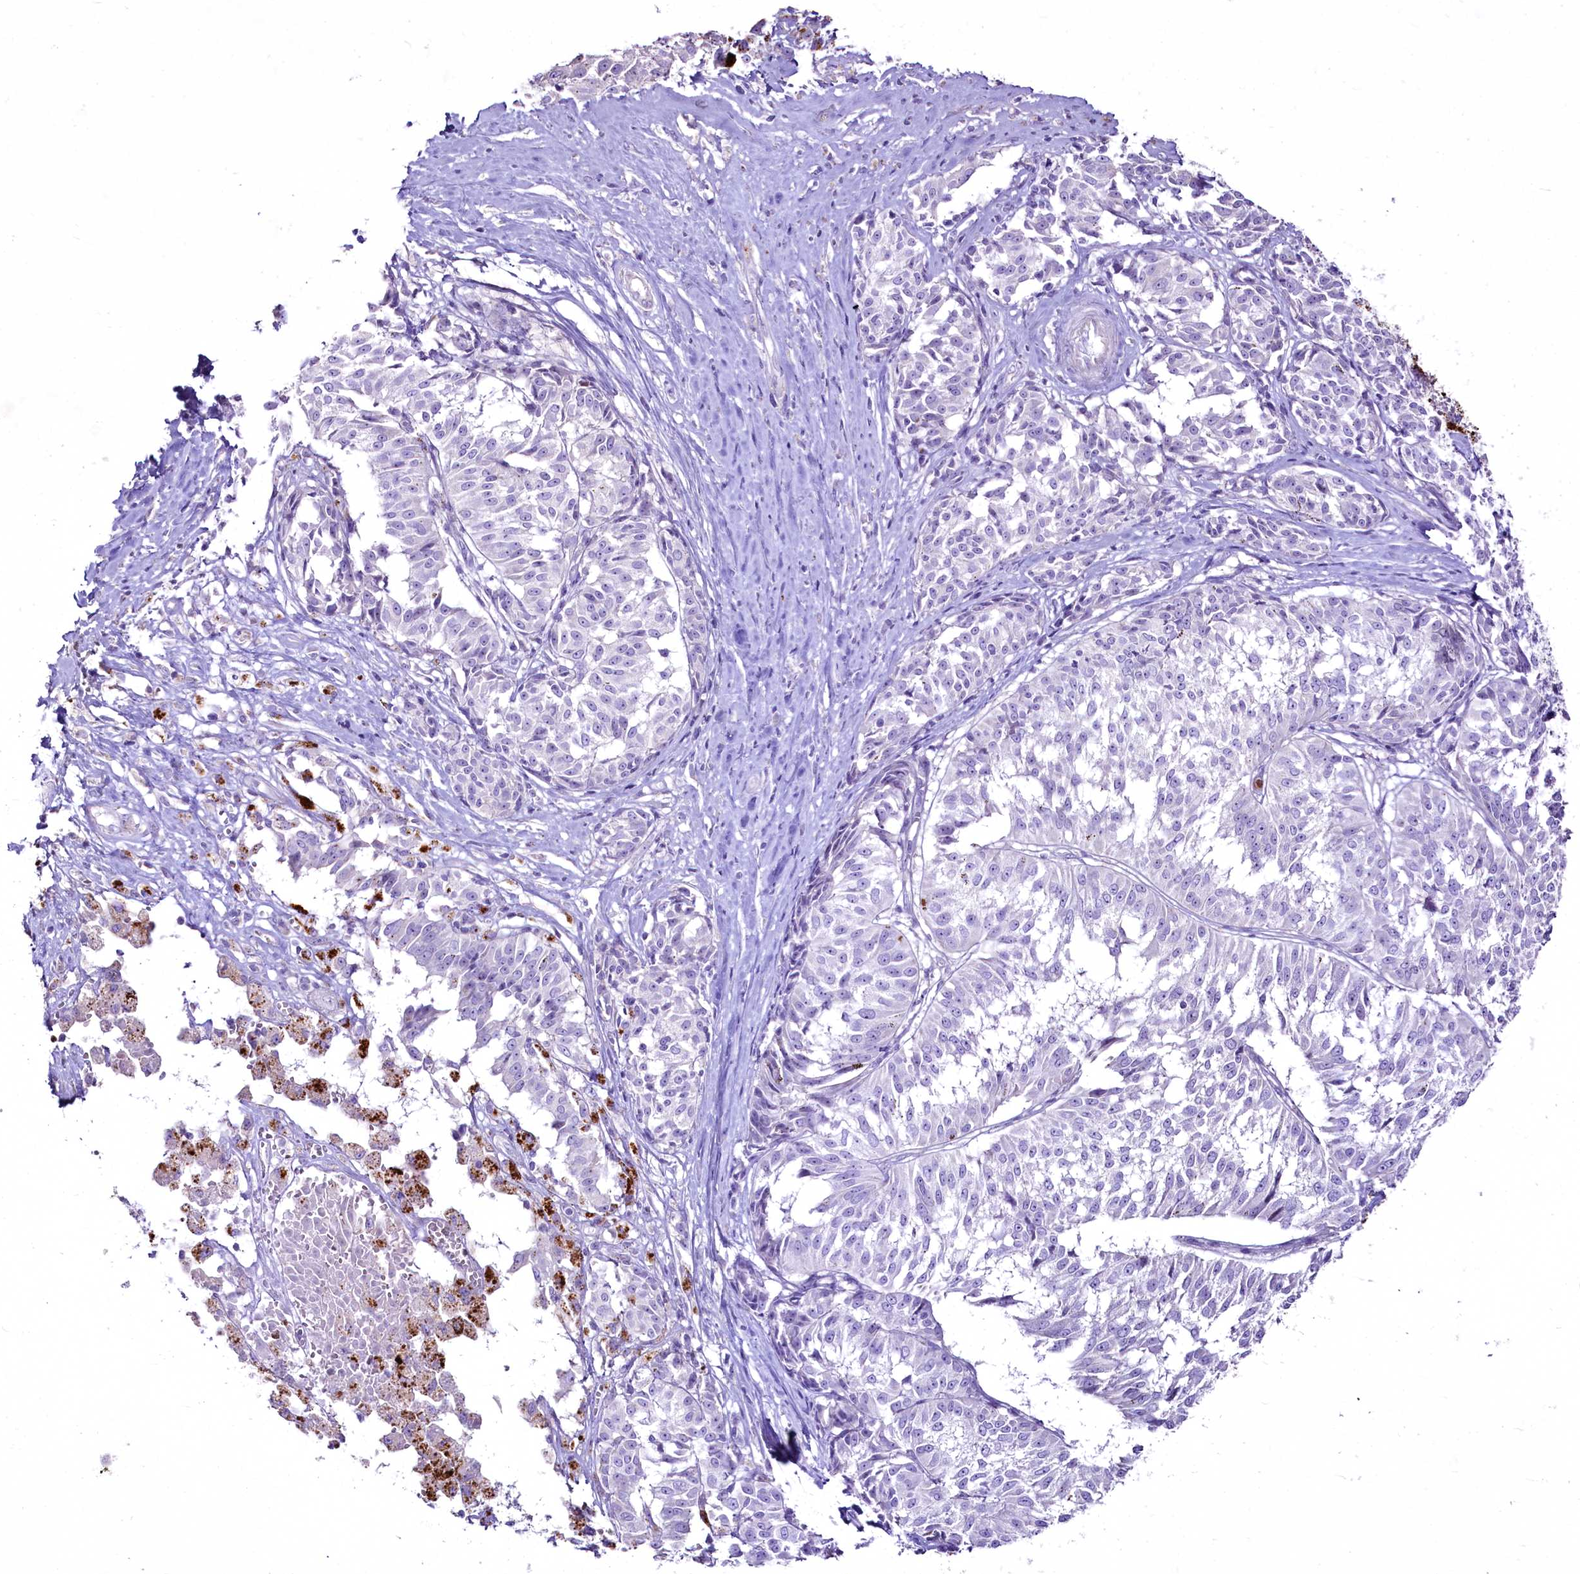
{"staining": {"intensity": "negative", "quantity": "none", "location": "none"}, "tissue": "melanoma", "cell_type": "Tumor cells", "image_type": "cancer", "snomed": [{"axis": "morphology", "description": "Malignant melanoma, NOS"}, {"axis": "topography", "description": "Skin"}], "caption": "High power microscopy histopathology image of an immunohistochemistry (IHC) micrograph of melanoma, revealing no significant staining in tumor cells.", "gene": "FAM209B", "patient": {"sex": "female", "age": 72}}